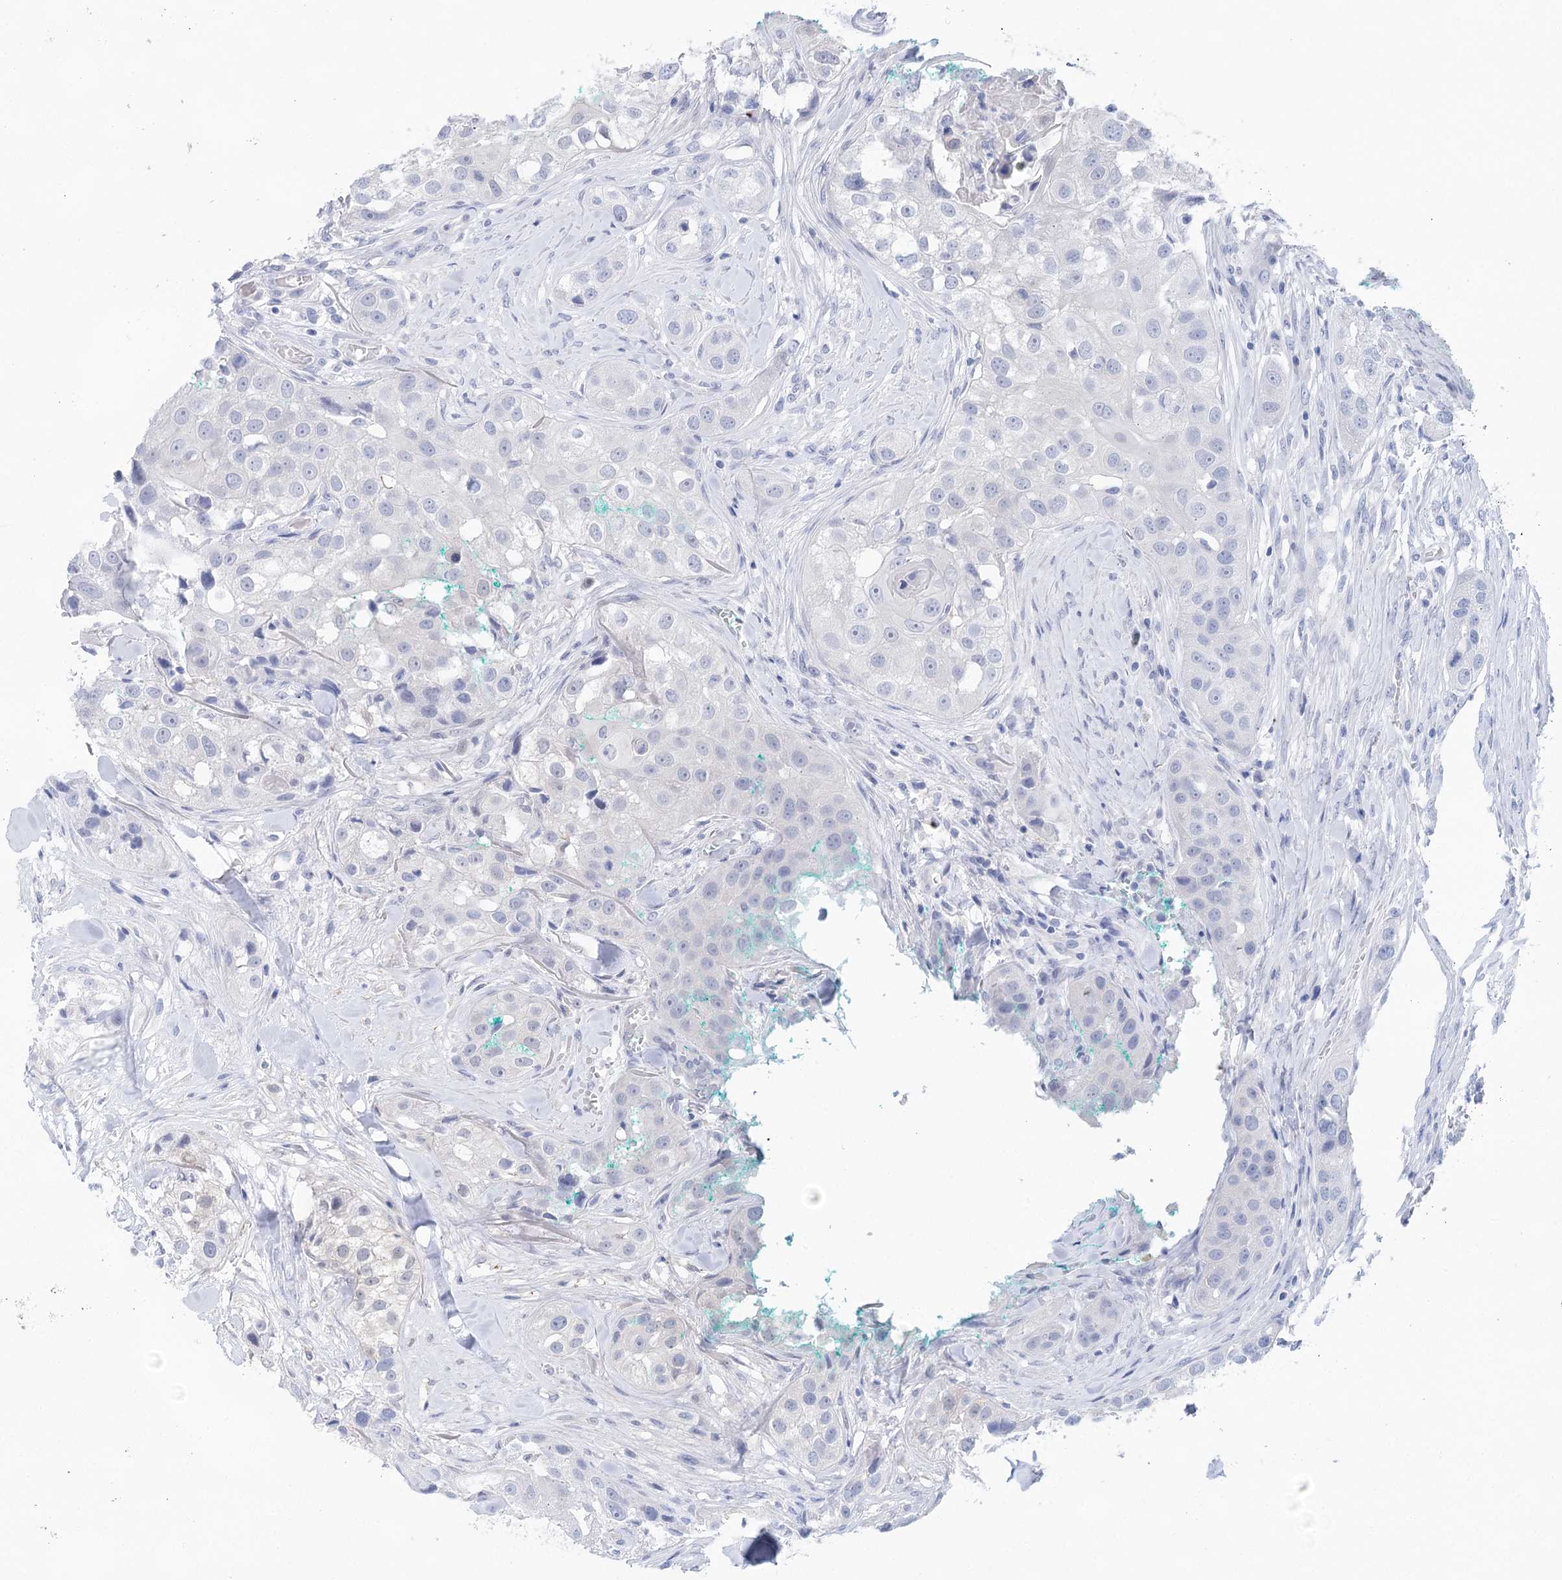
{"staining": {"intensity": "negative", "quantity": "none", "location": "none"}, "tissue": "head and neck cancer", "cell_type": "Tumor cells", "image_type": "cancer", "snomed": [{"axis": "morphology", "description": "Normal tissue, NOS"}, {"axis": "morphology", "description": "Squamous cell carcinoma, NOS"}, {"axis": "topography", "description": "Skeletal muscle"}, {"axis": "topography", "description": "Head-Neck"}], "caption": "An immunohistochemistry (IHC) histopathology image of head and neck squamous cell carcinoma is shown. There is no staining in tumor cells of head and neck squamous cell carcinoma. Brightfield microscopy of immunohistochemistry (IHC) stained with DAB (brown) and hematoxylin (blue), captured at high magnification.", "gene": "LALBA", "patient": {"sex": "male", "age": 51}}